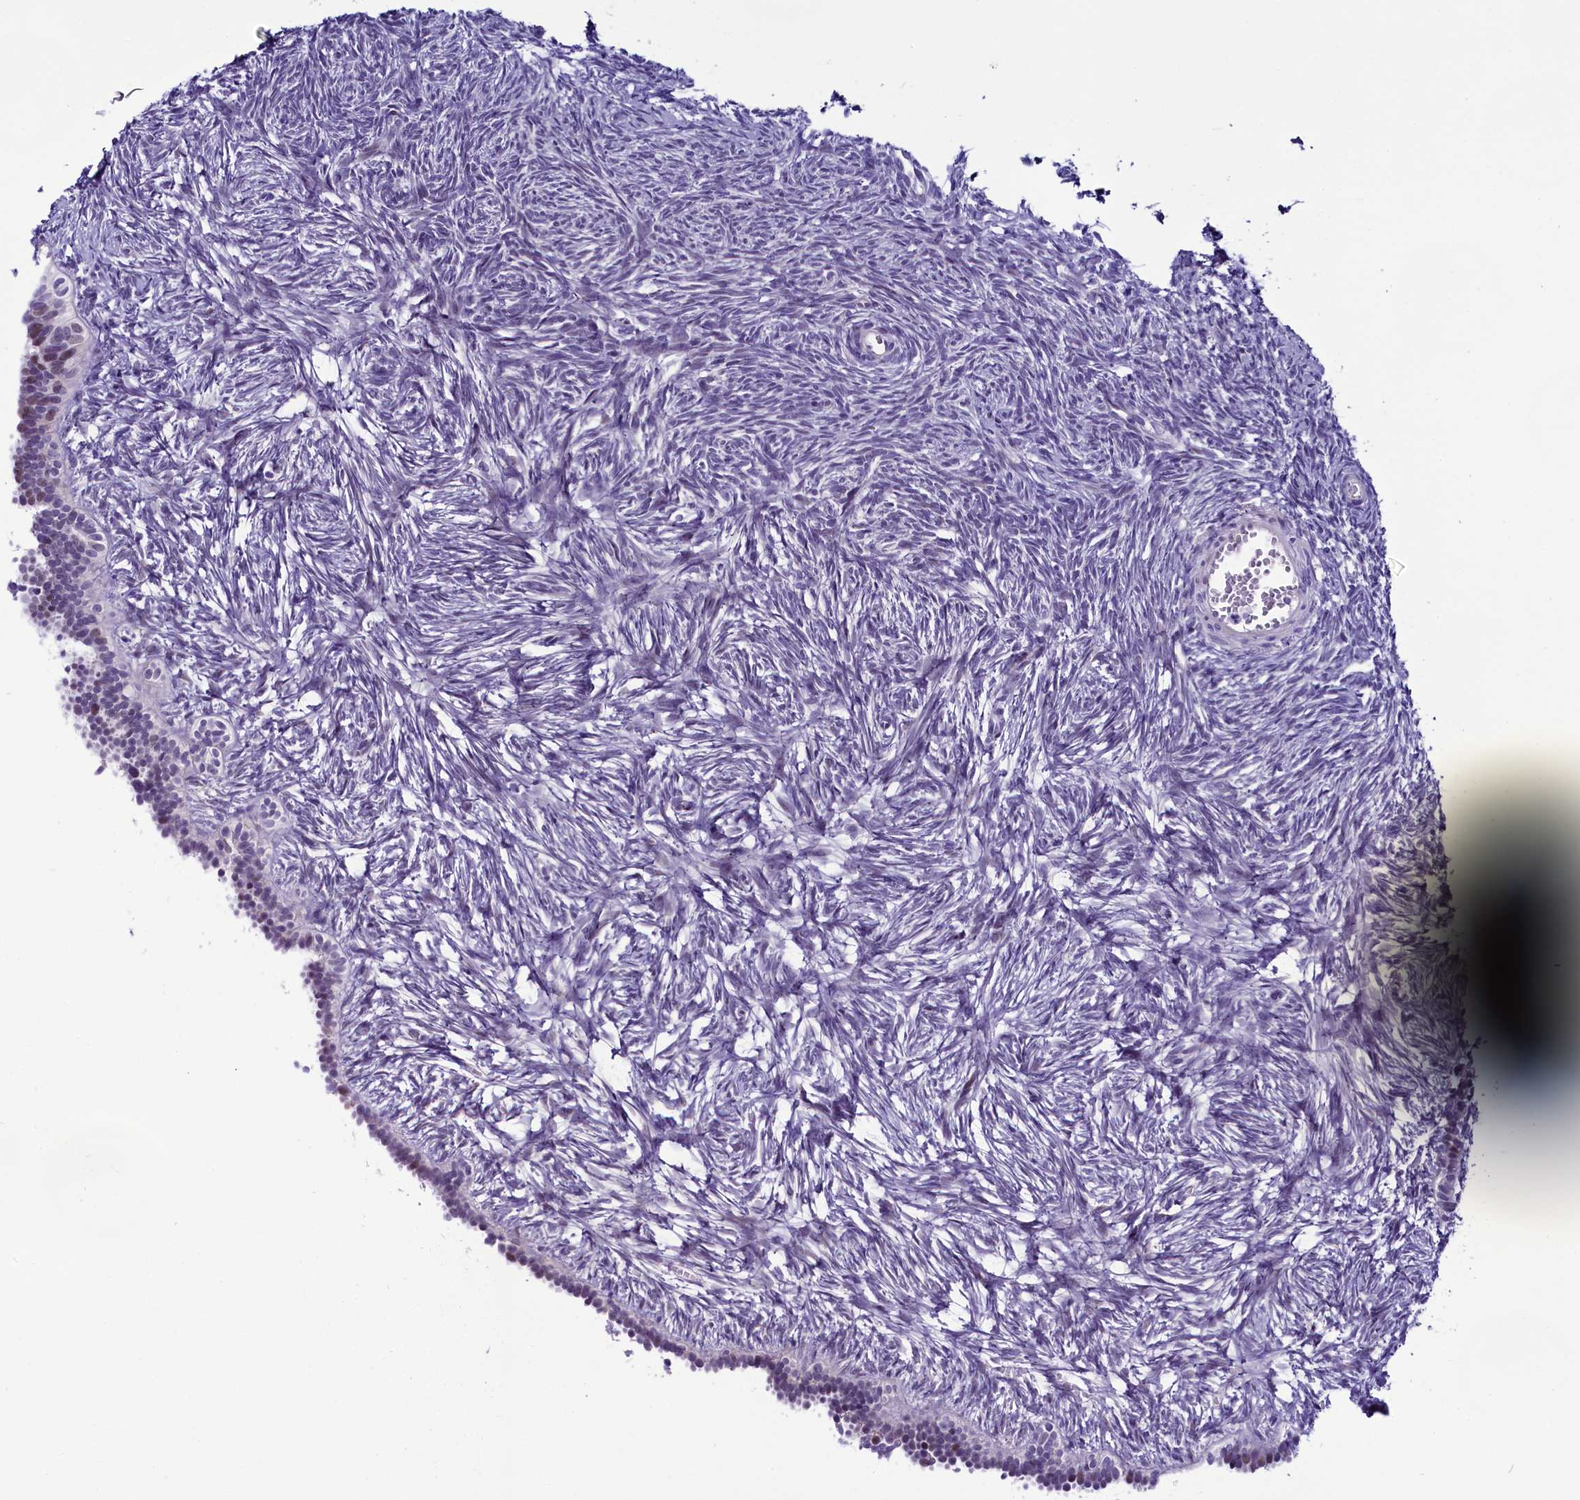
{"staining": {"intensity": "weak", "quantity": "<25%", "location": "nuclear"}, "tissue": "ovary", "cell_type": "Follicle cells", "image_type": "normal", "snomed": [{"axis": "morphology", "description": "Normal tissue, NOS"}, {"axis": "topography", "description": "Ovary"}], "caption": "This photomicrograph is of normal ovary stained with immunohistochemistry (IHC) to label a protein in brown with the nuclei are counter-stained blue. There is no expression in follicle cells. Nuclei are stained in blue.", "gene": "CCDC106", "patient": {"sex": "female", "age": 51}}